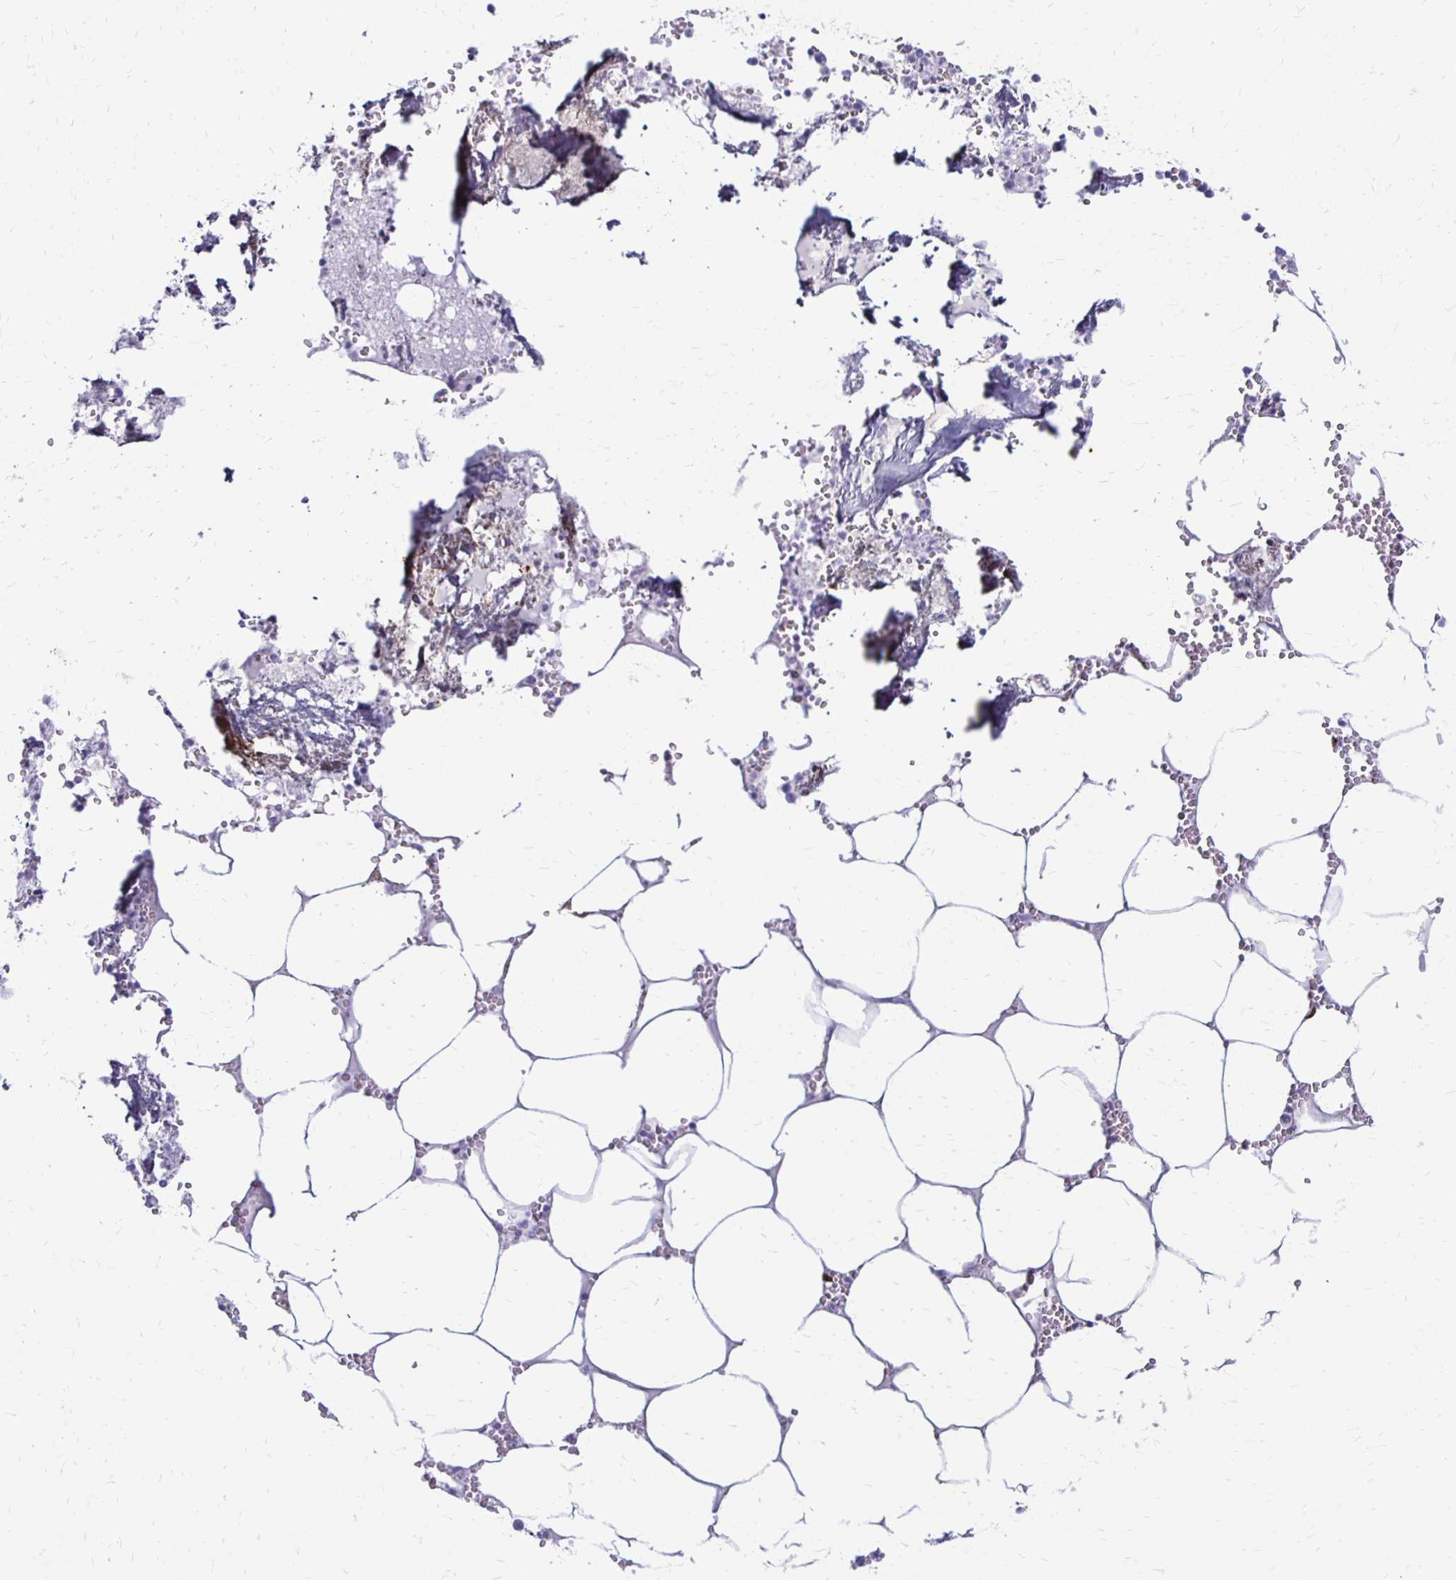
{"staining": {"intensity": "negative", "quantity": "none", "location": "none"}, "tissue": "bone marrow", "cell_type": "Hematopoietic cells", "image_type": "normal", "snomed": [{"axis": "morphology", "description": "Normal tissue, NOS"}, {"axis": "topography", "description": "Bone marrow"}], "caption": "The photomicrograph shows no significant expression in hematopoietic cells of bone marrow. (DAB immunohistochemistry visualized using brightfield microscopy, high magnification).", "gene": "RYR1", "patient": {"sex": "male", "age": 54}}